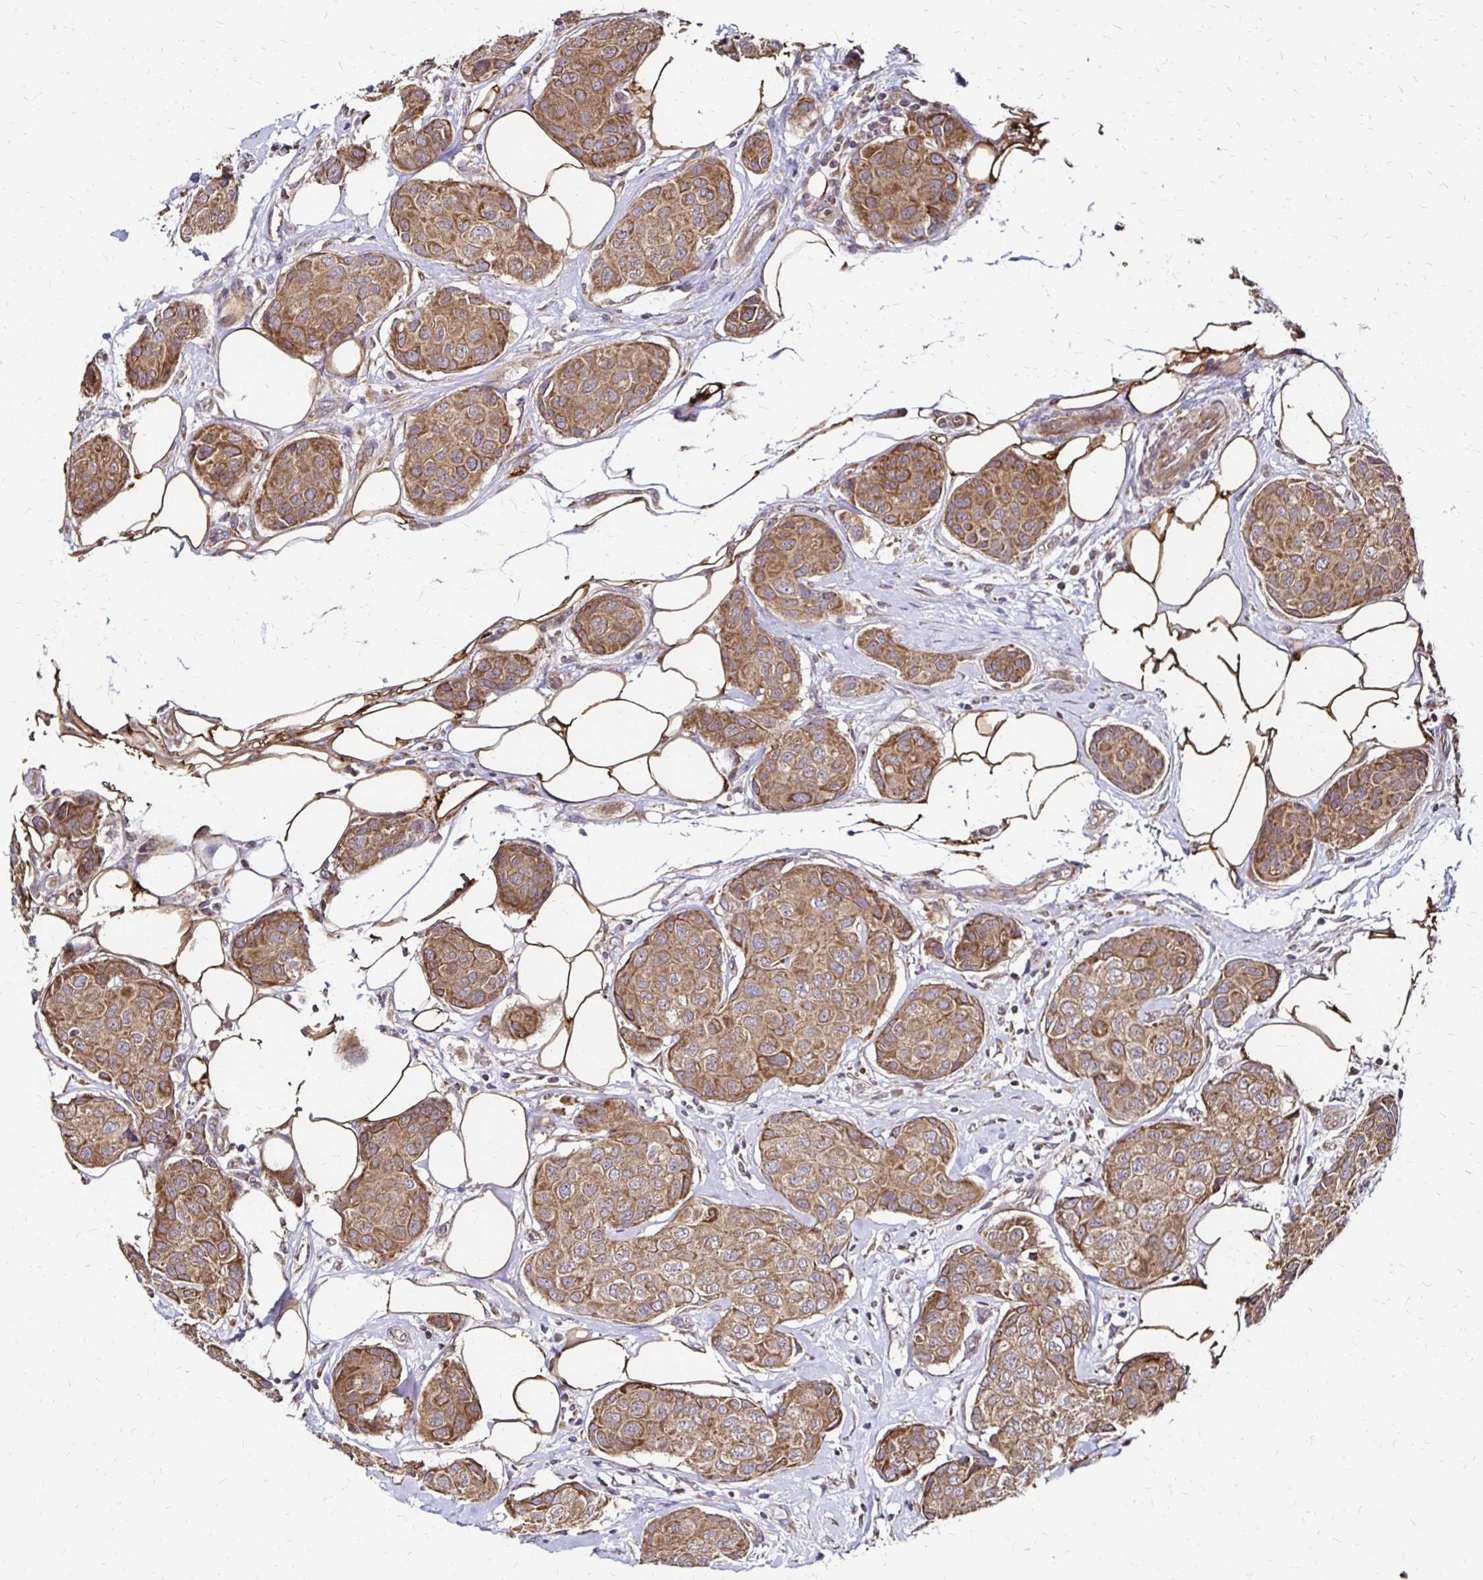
{"staining": {"intensity": "moderate", "quantity": ">75%", "location": "cytoplasmic/membranous"}, "tissue": "breast cancer", "cell_type": "Tumor cells", "image_type": "cancer", "snomed": [{"axis": "morphology", "description": "Duct carcinoma"}, {"axis": "topography", "description": "Breast"}, {"axis": "topography", "description": "Lymph node"}], "caption": "Breast cancer (invasive ductal carcinoma) stained for a protein reveals moderate cytoplasmic/membranous positivity in tumor cells.", "gene": "ZW10", "patient": {"sex": "female", "age": 80}}